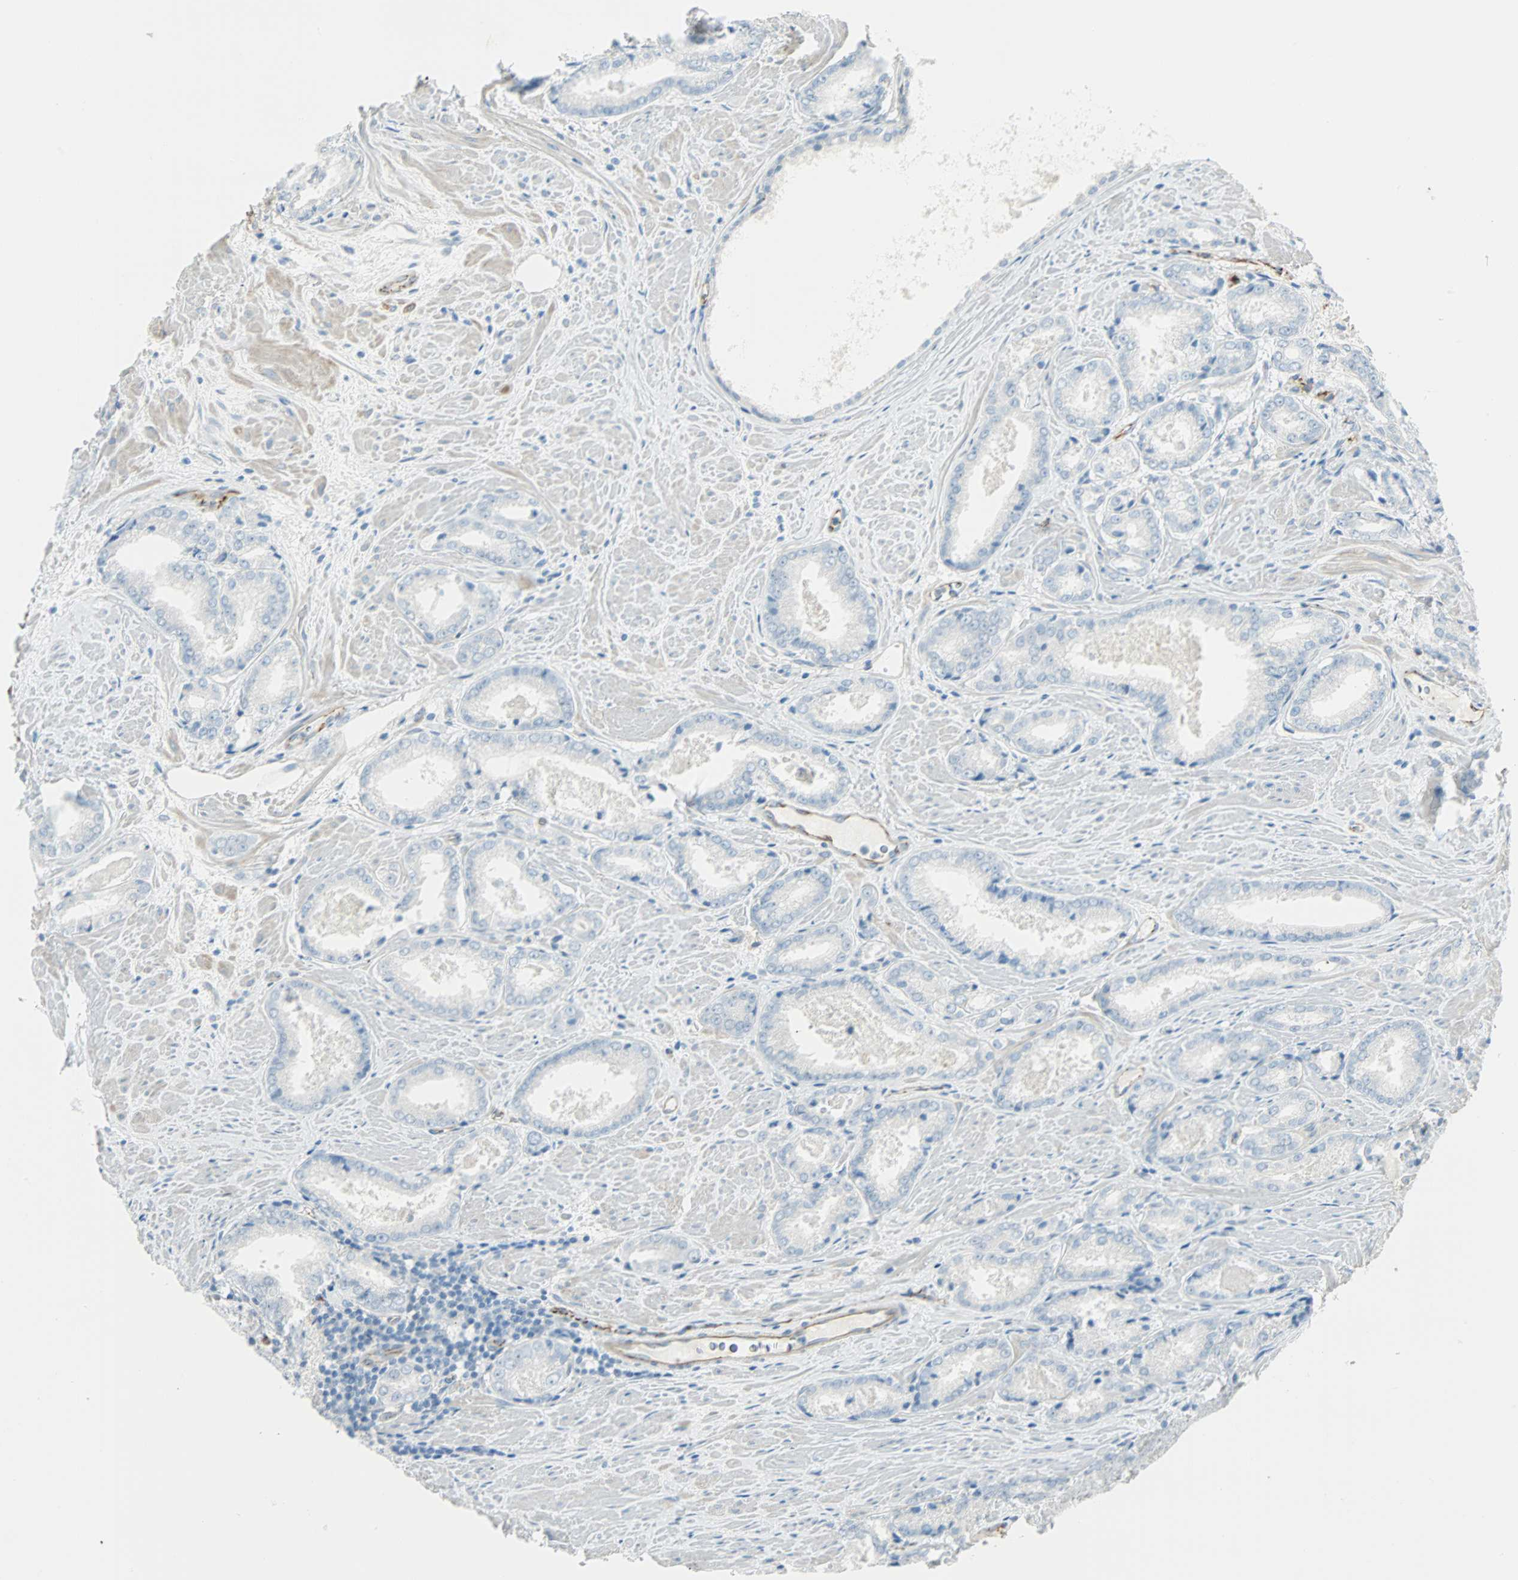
{"staining": {"intensity": "negative", "quantity": "none", "location": "none"}, "tissue": "prostate cancer", "cell_type": "Tumor cells", "image_type": "cancer", "snomed": [{"axis": "morphology", "description": "Adenocarcinoma, Low grade"}, {"axis": "topography", "description": "Prostate"}], "caption": "This is an immunohistochemistry histopathology image of human adenocarcinoma (low-grade) (prostate). There is no staining in tumor cells.", "gene": "VPS9D1", "patient": {"sex": "male", "age": 64}}